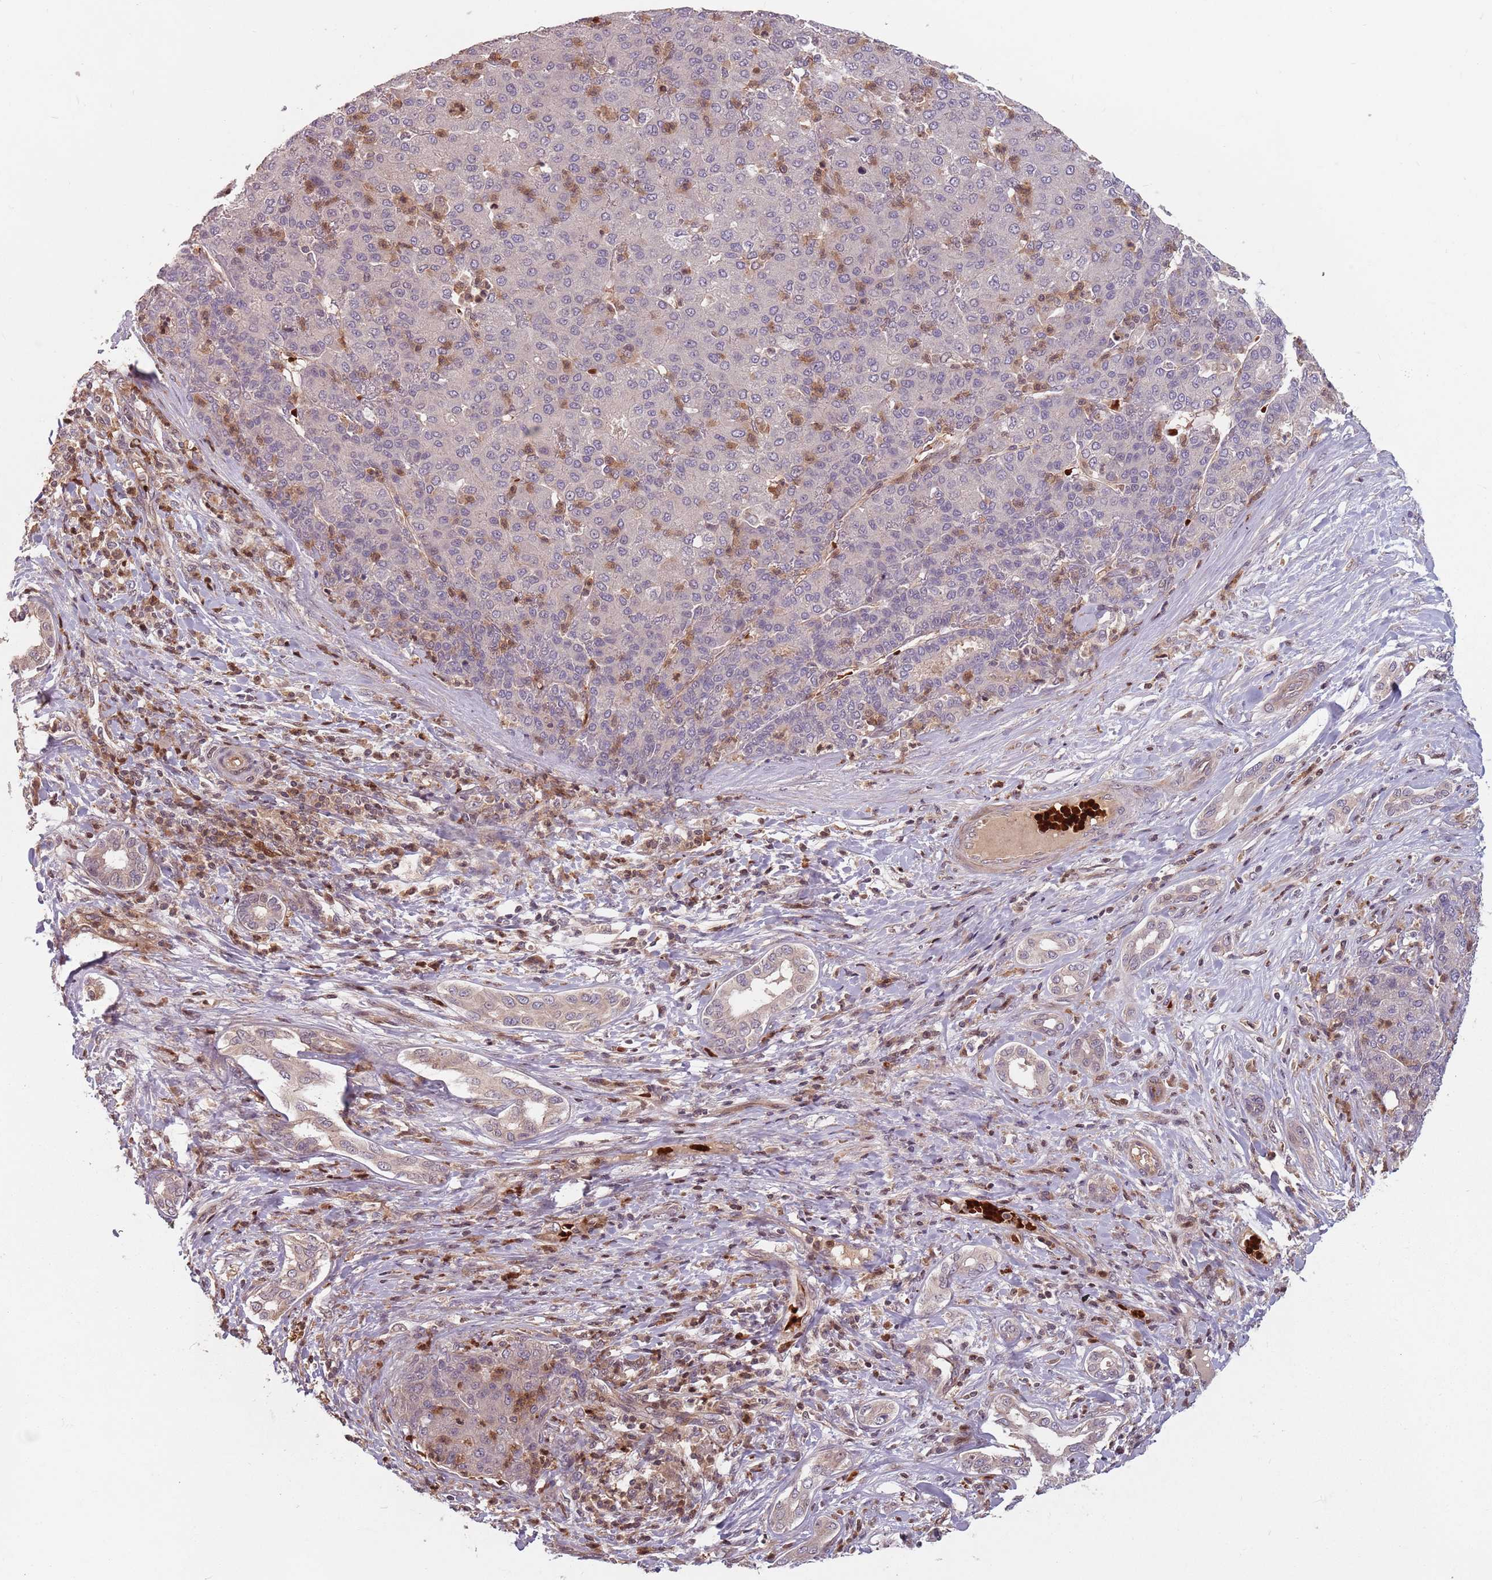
{"staining": {"intensity": "moderate", "quantity": "25%-75%", "location": "cytoplasmic/membranous"}, "tissue": "liver cancer", "cell_type": "Tumor cells", "image_type": "cancer", "snomed": [{"axis": "morphology", "description": "Carcinoma, Hepatocellular, NOS"}, {"axis": "topography", "description": "Liver"}], "caption": "Approximately 25%-75% of tumor cells in human liver cancer show moderate cytoplasmic/membranous protein positivity as visualized by brown immunohistochemical staining.", "gene": "GPR180", "patient": {"sex": "male", "age": 65}}